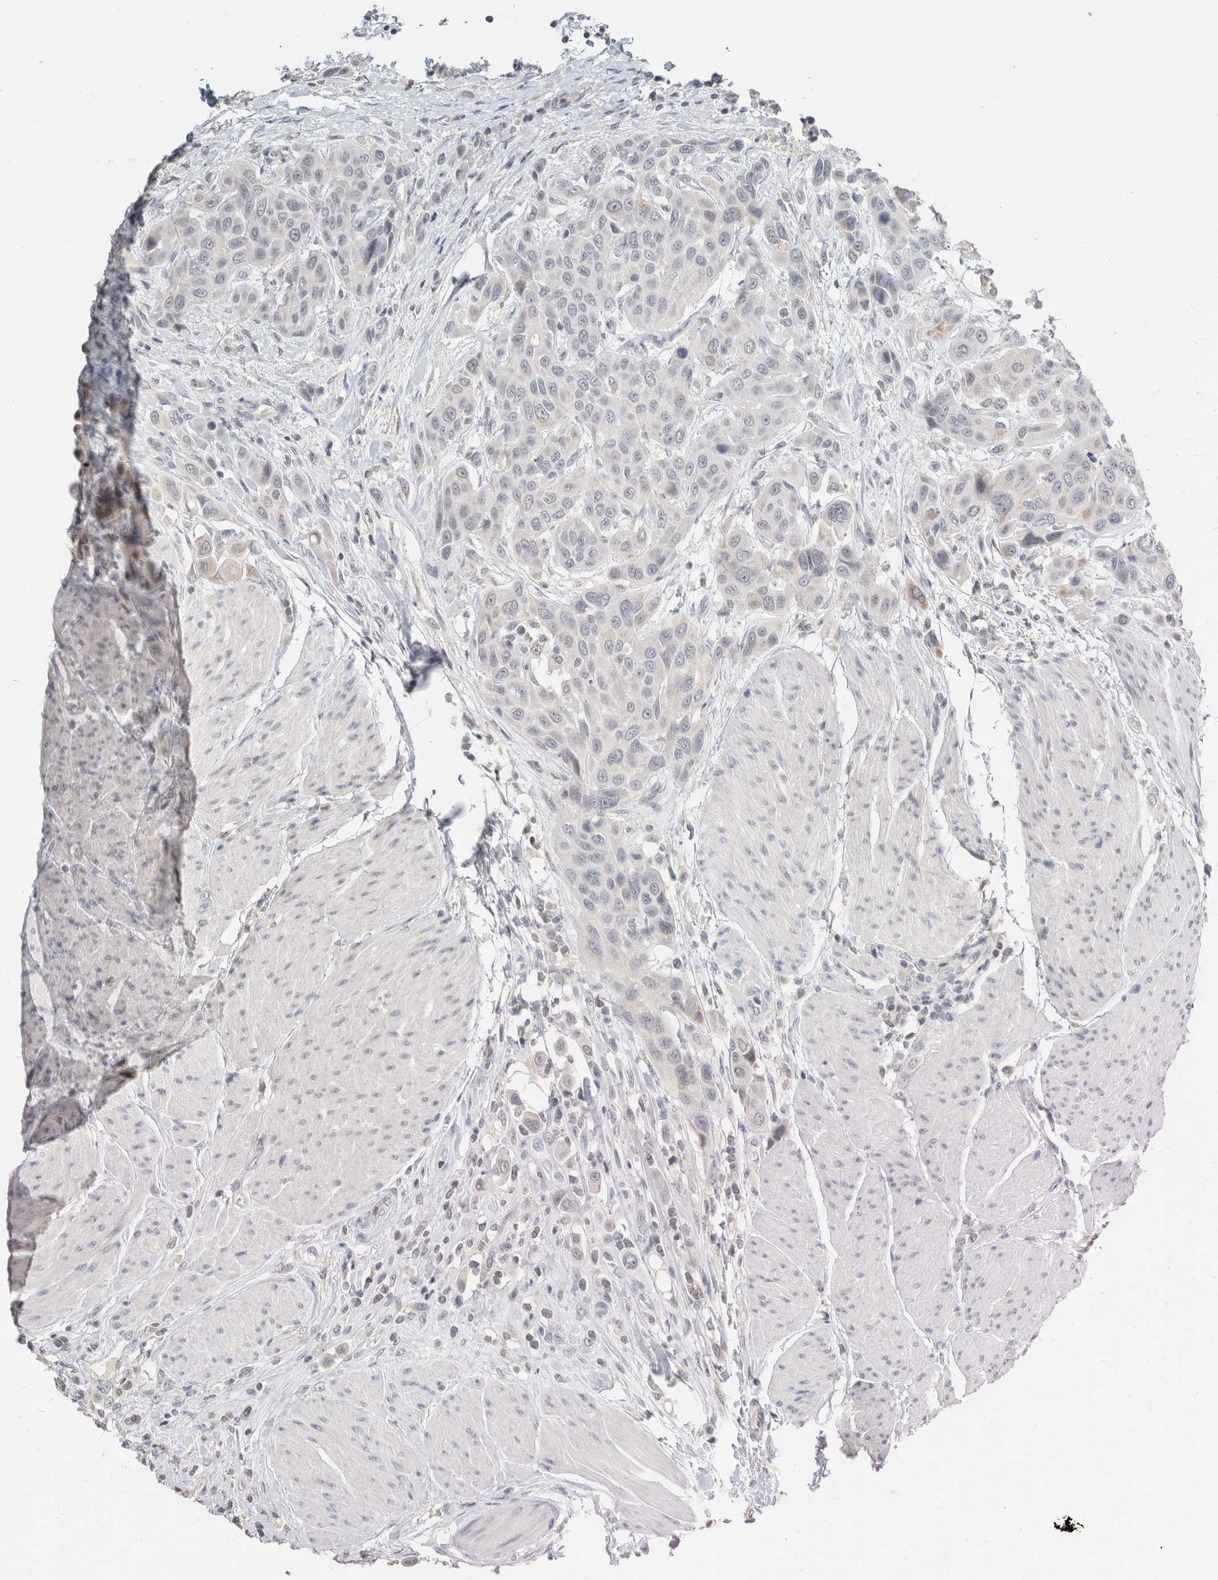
{"staining": {"intensity": "weak", "quantity": "<25%", "location": "cytoplasmic/membranous"}, "tissue": "urothelial cancer", "cell_type": "Tumor cells", "image_type": "cancer", "snomed": [{"axis": "morphology", "description": "Urothelial carcinoma, High grade"}, {"axis": "topography", "description": "Urinary bladder"}], "caption": "Micrograph shows no protein staining in tumor cells of urothelial cancer tissue.", "gene": "CRAT", "patient": {"sex": "male", "age": 50}}